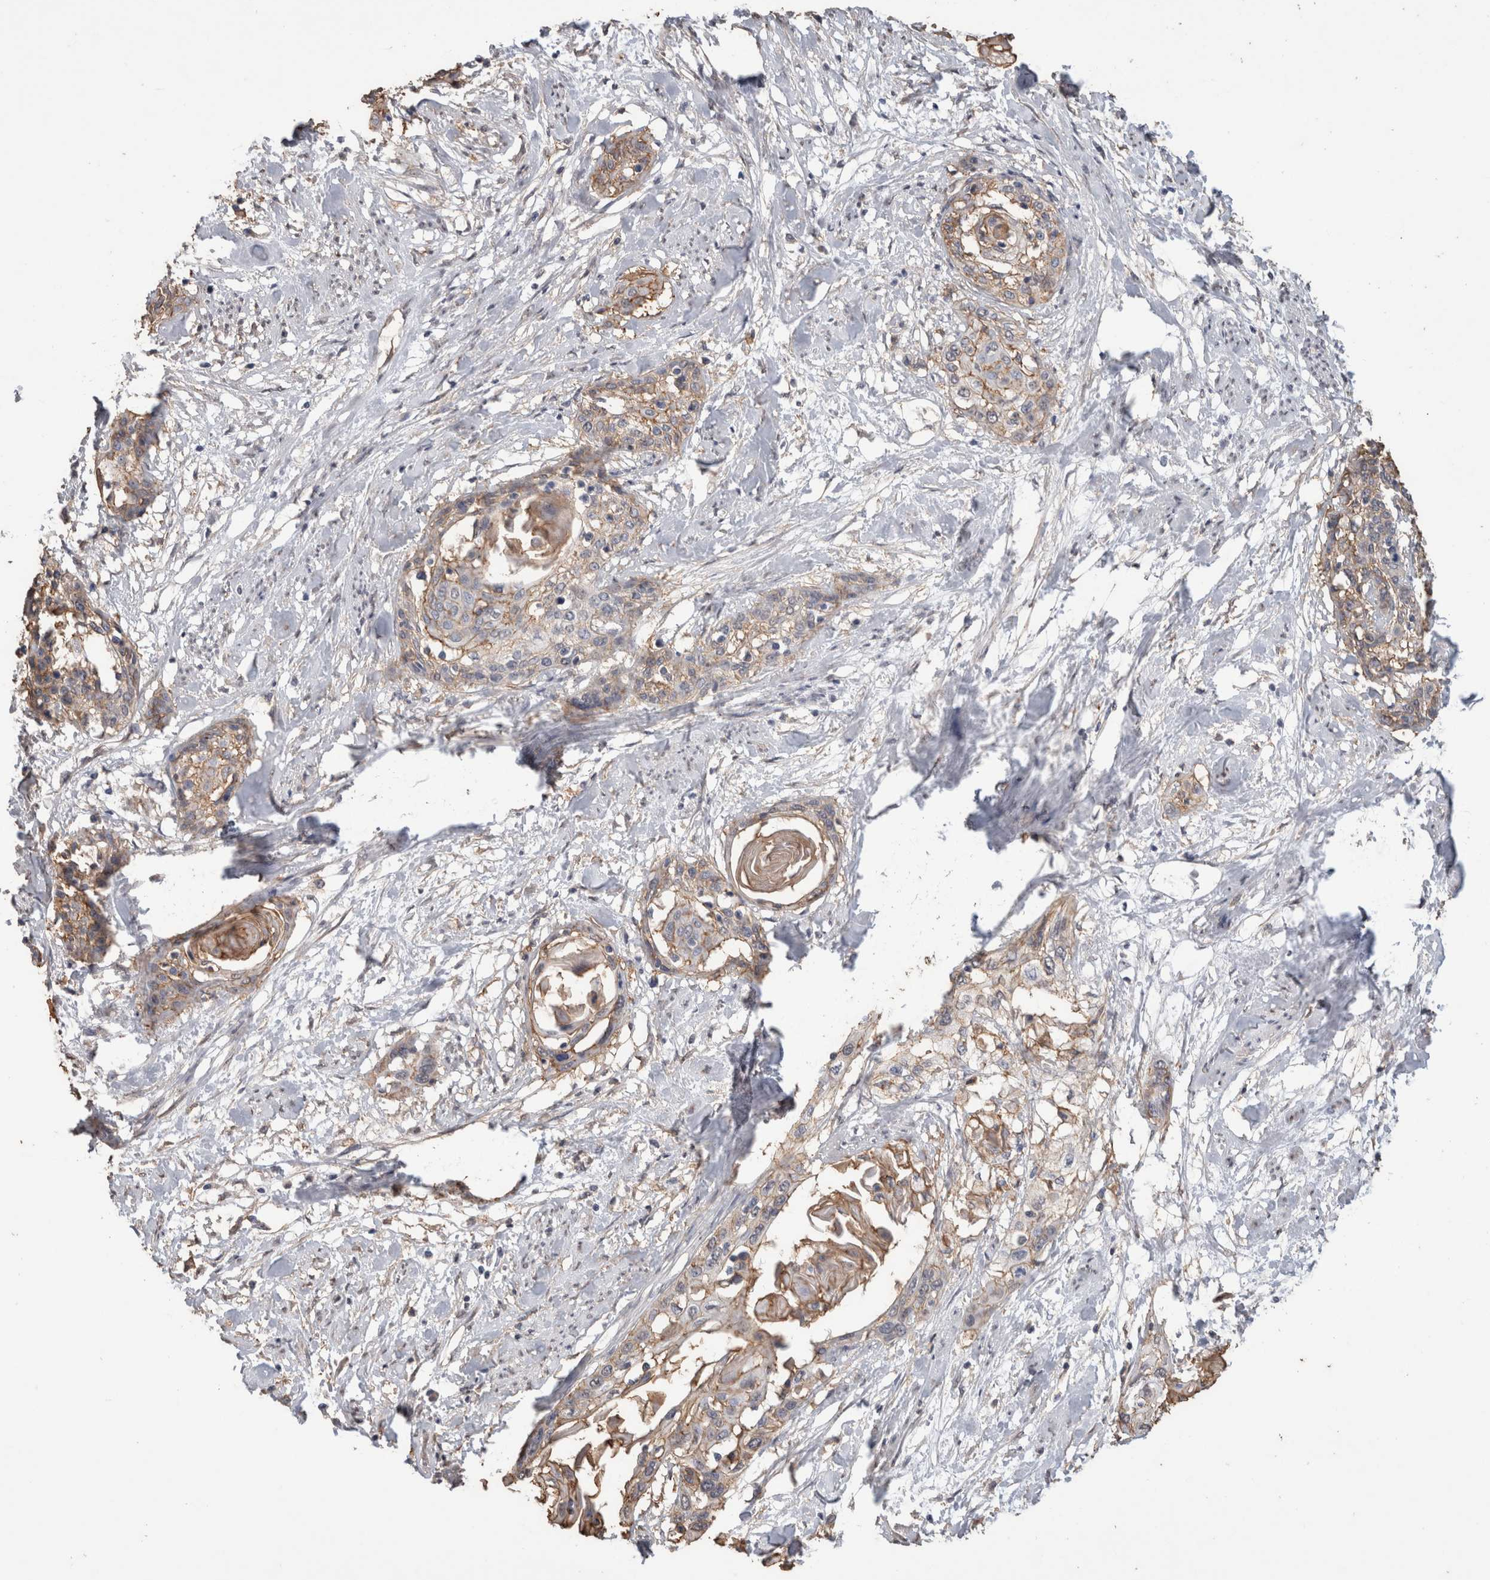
{"staining": {"intensity": "weak", "quantity": "25%-75%", "location": "cytoplasmic/membranous"}, "tissue": "cervical cancer", "cell_type": "Tumor cells", "image_type": "cancer", "snomed": [{"axis": "morphology", "description": "Squamous cell carcinoma, NOS"}, {"axis": "topography", "description": "Cervix"}], "caption": "Human cervical squamous cell carcinoma stained with a protein marker displays weak staining in tumor cells.", "gene": "S100A10", "patient": {"sex": "female", "age": 57}}